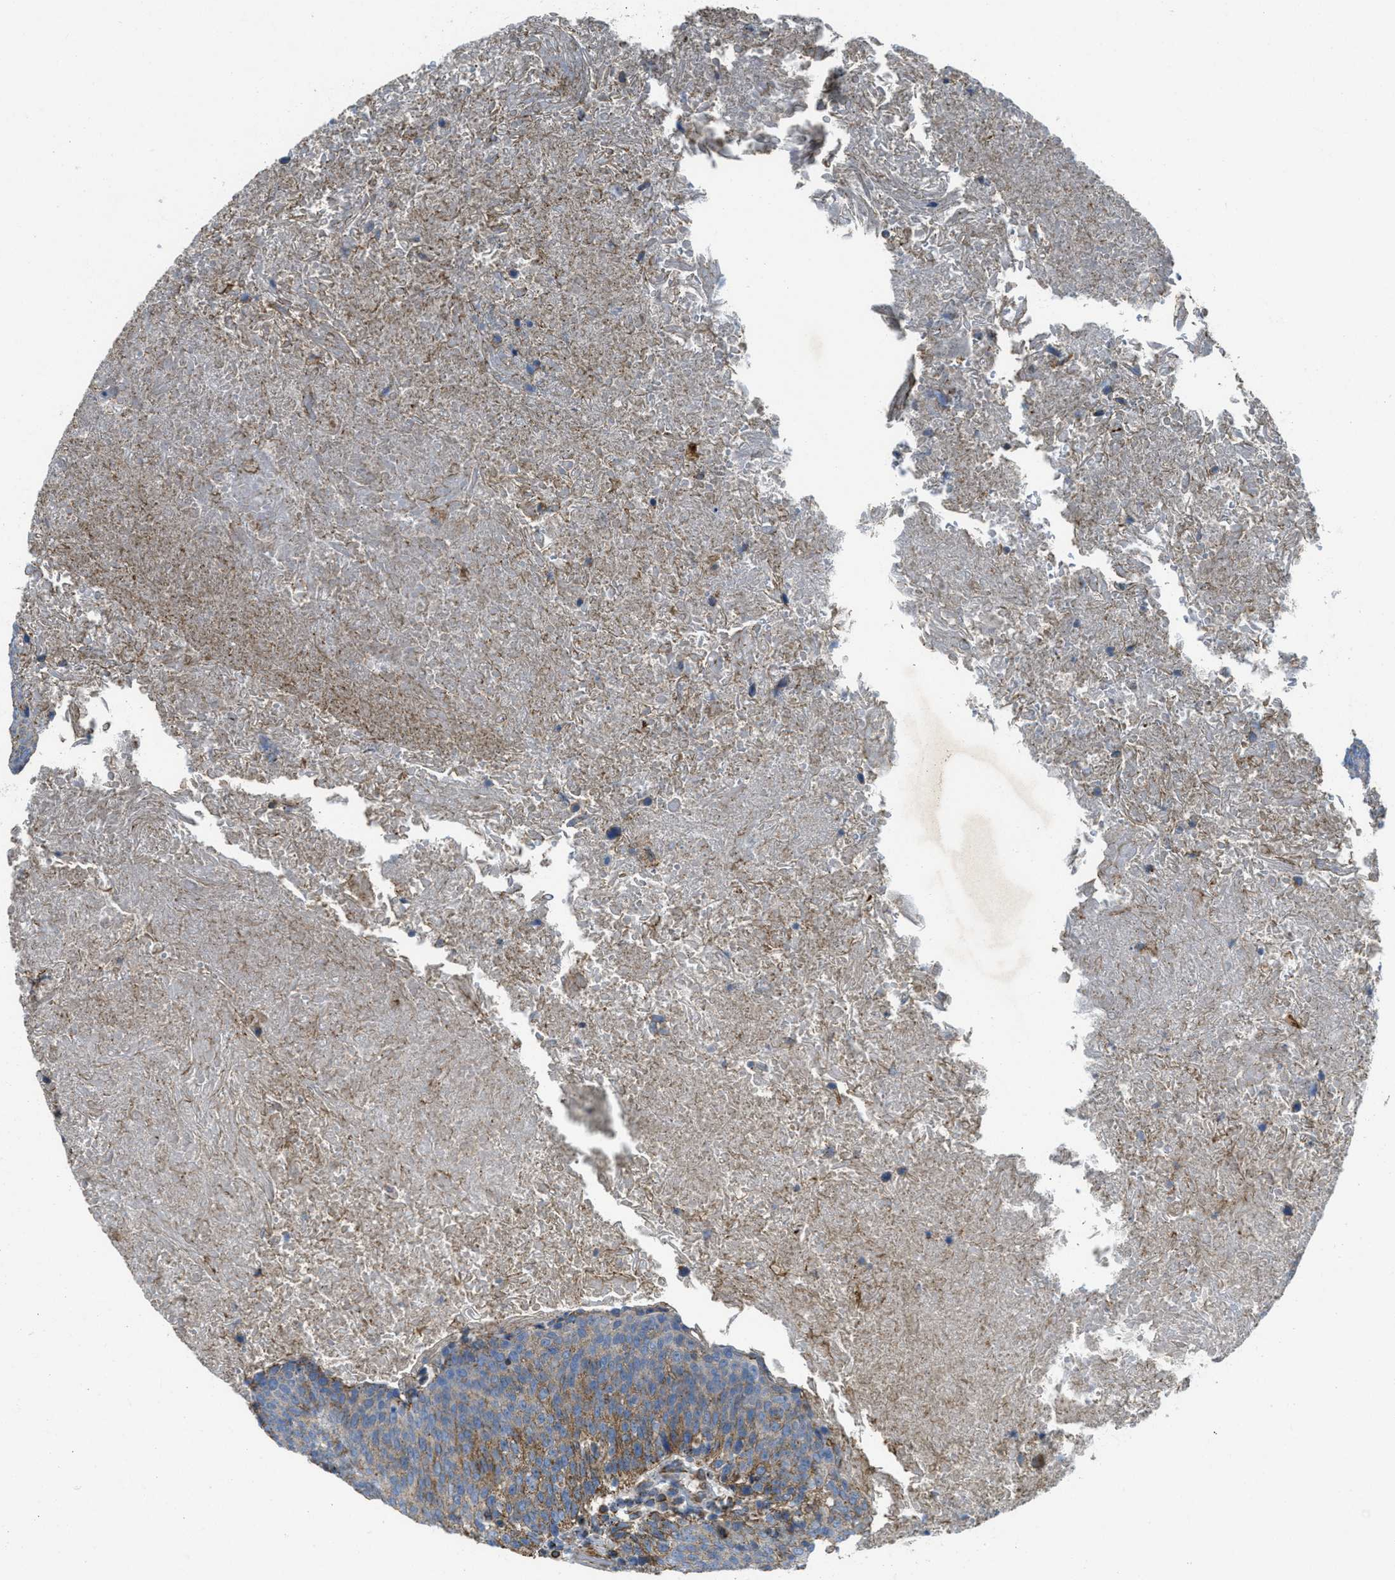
{"staining": {"intensity": "moderate", "quantity": "<25%", "location": "cytoplasmic/membranous"}, "tissue": "head and neck cancer", "cell_type": "Tumor cells", "image_type": "cancer", "snomed": [{"axis": "morphology", "description": "Squamous cell carcinoma, NOS"}, {"axis": "morphology", "description": "Squamous cell carcinoma, metastatic, NOS"}, {"axis": "topography", "description": "Lymph node"}, {"axis": "topography", "description": "Head-Neck"}], "caption": "Protein analysis of head and neck cancer (squamous cell carcinoma) tissue displays moderate cytoplasmic/membranous positivity in approximately <25% of tumor cells.", "gene": "BTN3A1", "patient": {"sex": "male", "age": 62}}